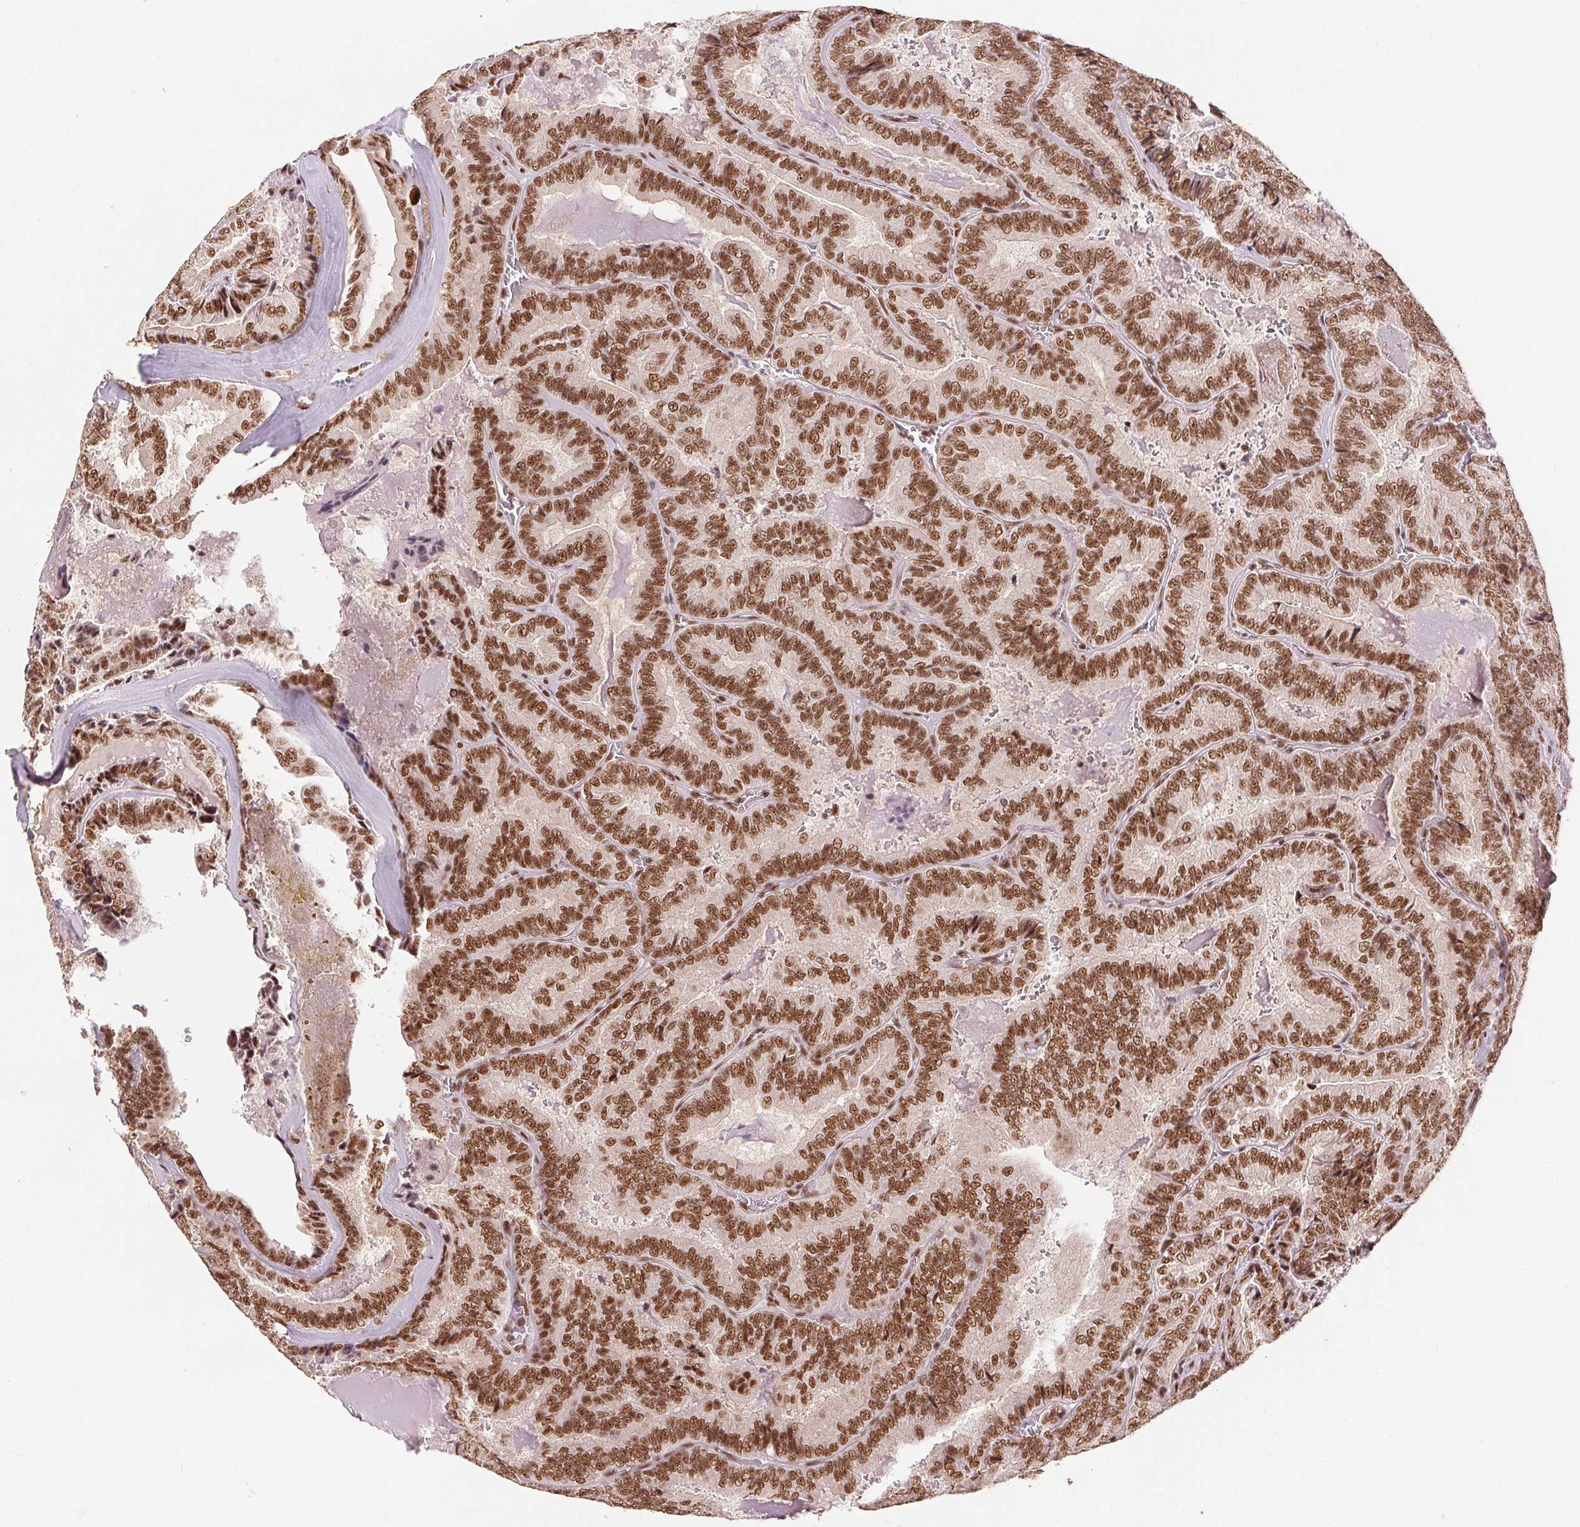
{"staining": {"intensity": "strong", "quantity": ">75%", "location": "nuclear"}, "tissue": "thyroid cancer", "cell_type": "Tumor cells", "image_type": "cancer", "snomed": [{"axis": "morphology", "description": "Papillary adenocarcinoma, NOS"}, {"axis": "topography", "description": "Thyroid gland"}], "caption": "Protein staining reveals strong nuclear positivity in approximately >75% of tumor cells in thyroid cancer.", "gene": "IK", "patient": {"sex": "female", "age": 75}}